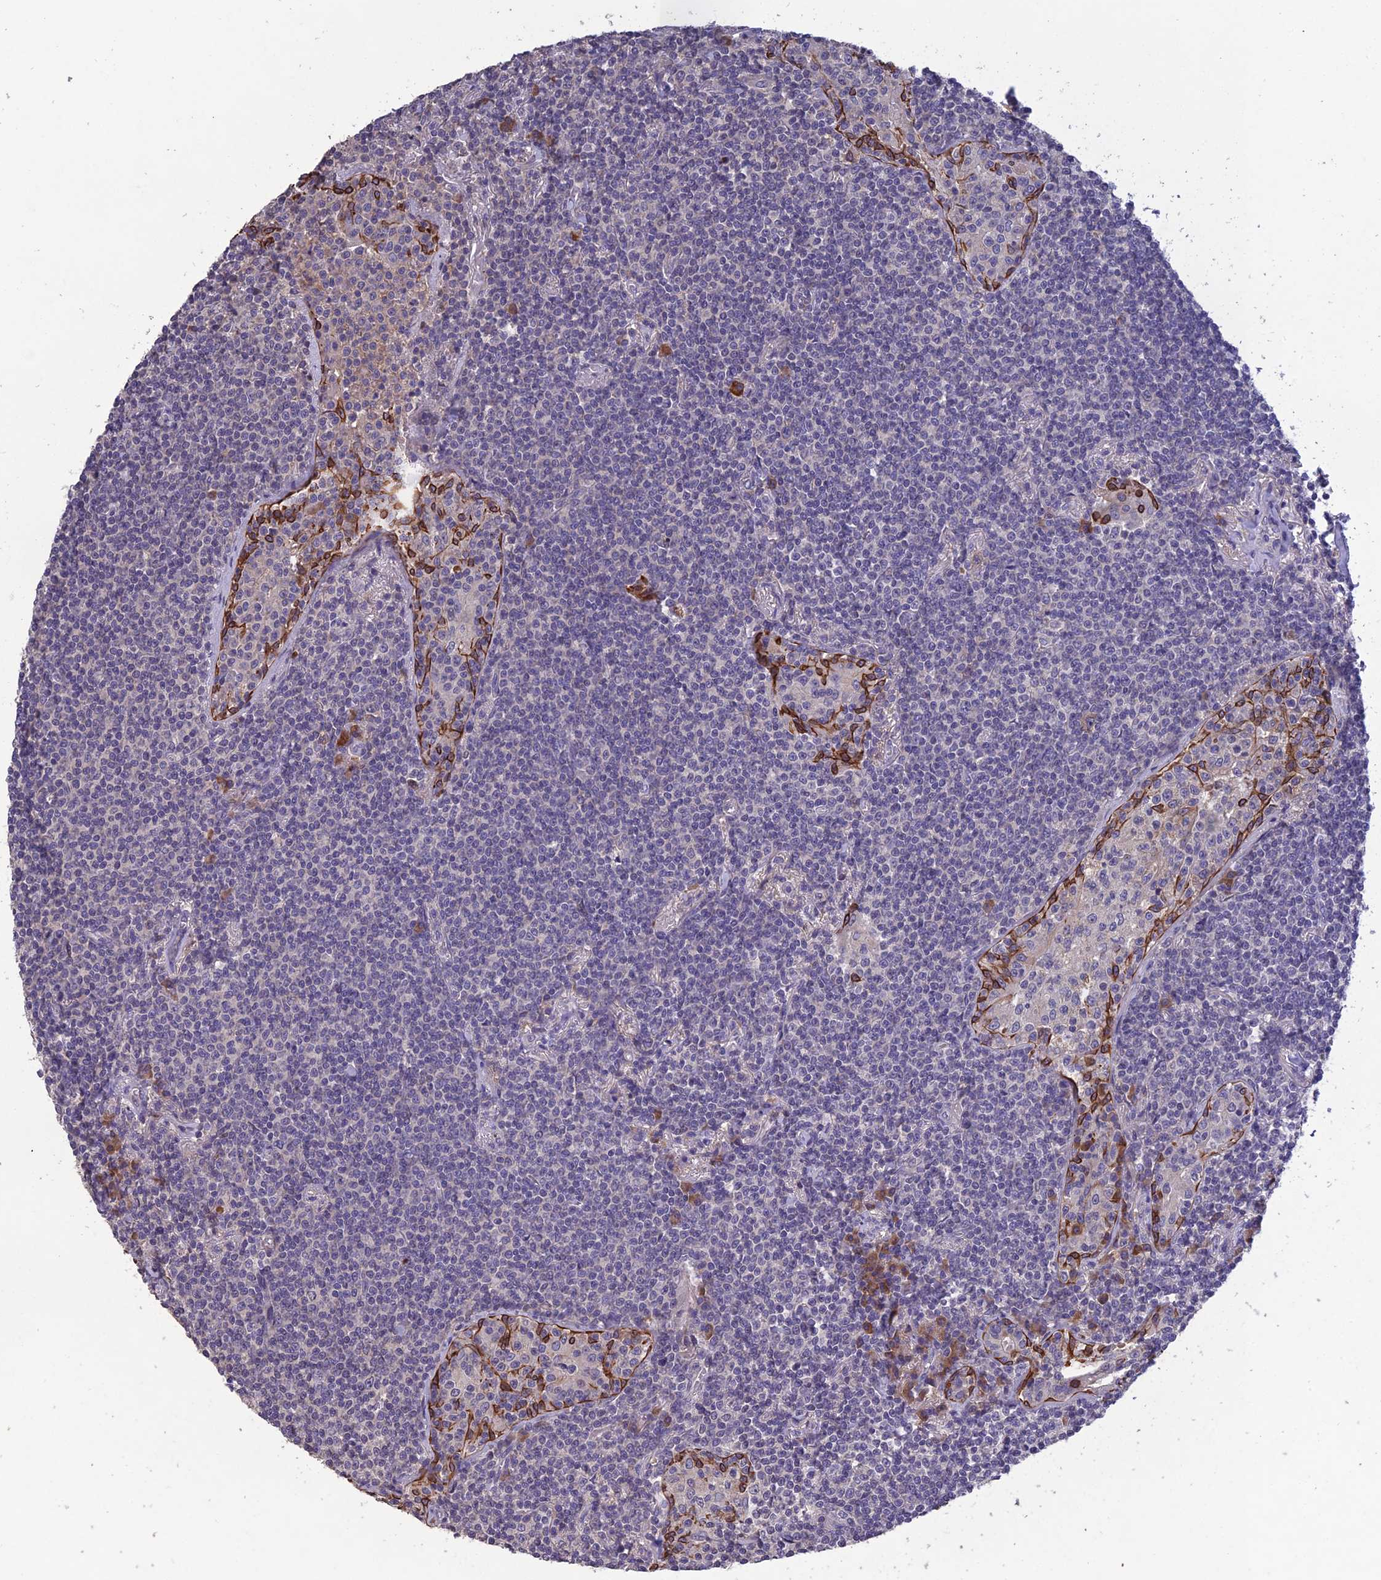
{"staining": {"intensity": "negative", "quantity": "none", "location": "none"}, "tissue": "lymphoma", "cell_type": "Tumor cells", "image_type": "cancer", "snomed": [{"axis": "morphology", "description": "Malignant lymphoma, non-Hodgkin's type, Low grade"}, {"axis": "topography", "description": "Lung"}], "caption": "Immunohistochemical staining of human low-grade malignant lymphoma, non-Hodgkin's type reveals no significant expression in tumor cells.", "gene": "SLC39A13", "patient": {"sex": "female", "age": 71}}